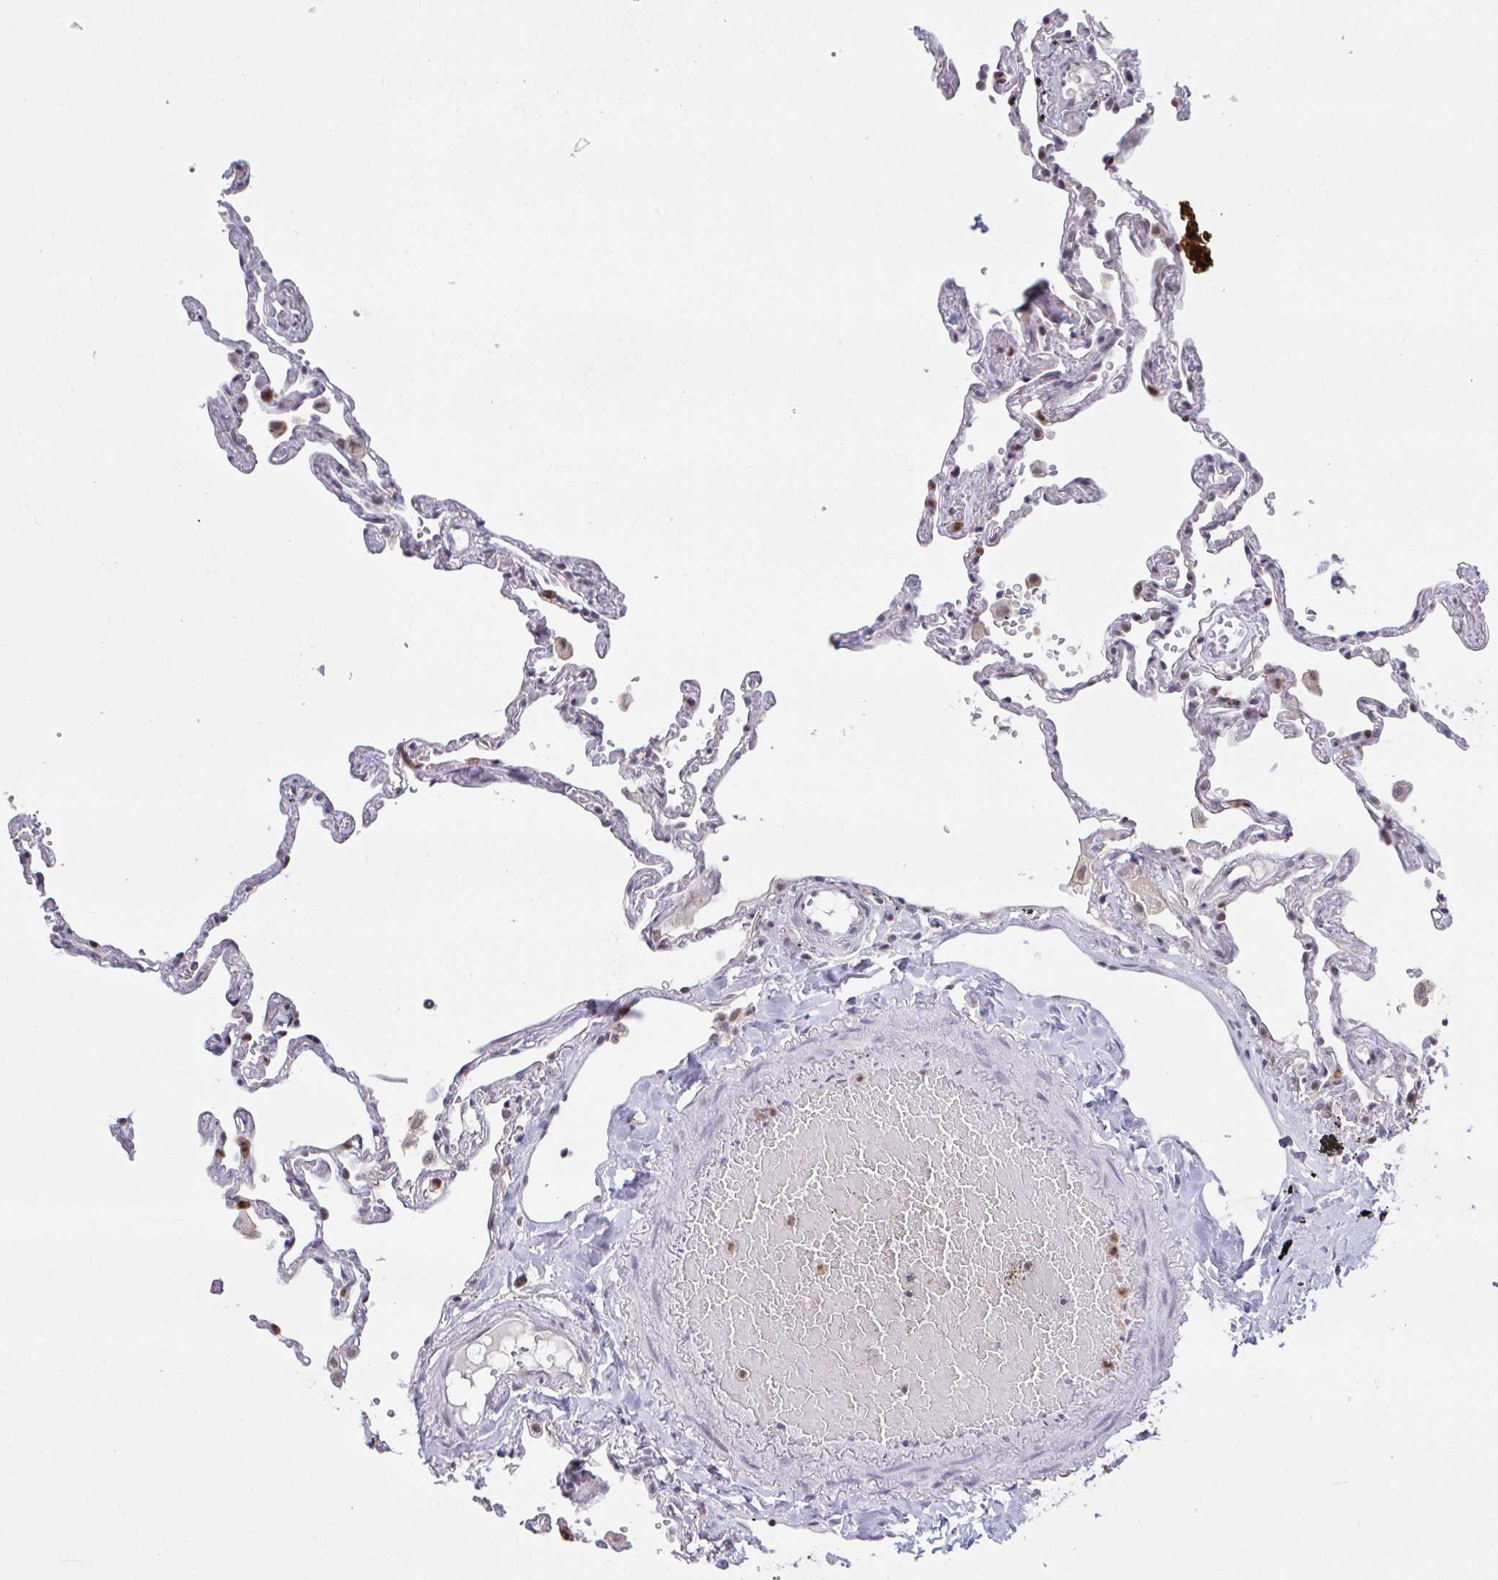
{"staining": {"intensity": "moderate", "quantity": "25%-75%", "location": "nuclear"}, "tissue": "lung", "cell_type": "Alveolar cells", "image_type": "normal", "snomed": [{"axis": "morphology", "description": "Normal tissue, NOS"}, {"axis": "topography", "description": "Lung"}], "caption": "Moderate nuclear positivity for a protein is seen in approximately 25%-75% of alveolar cells of benign lung using IHC.", "gene": "OR6K3", "patient": {"sex": "female", "age": 67}}